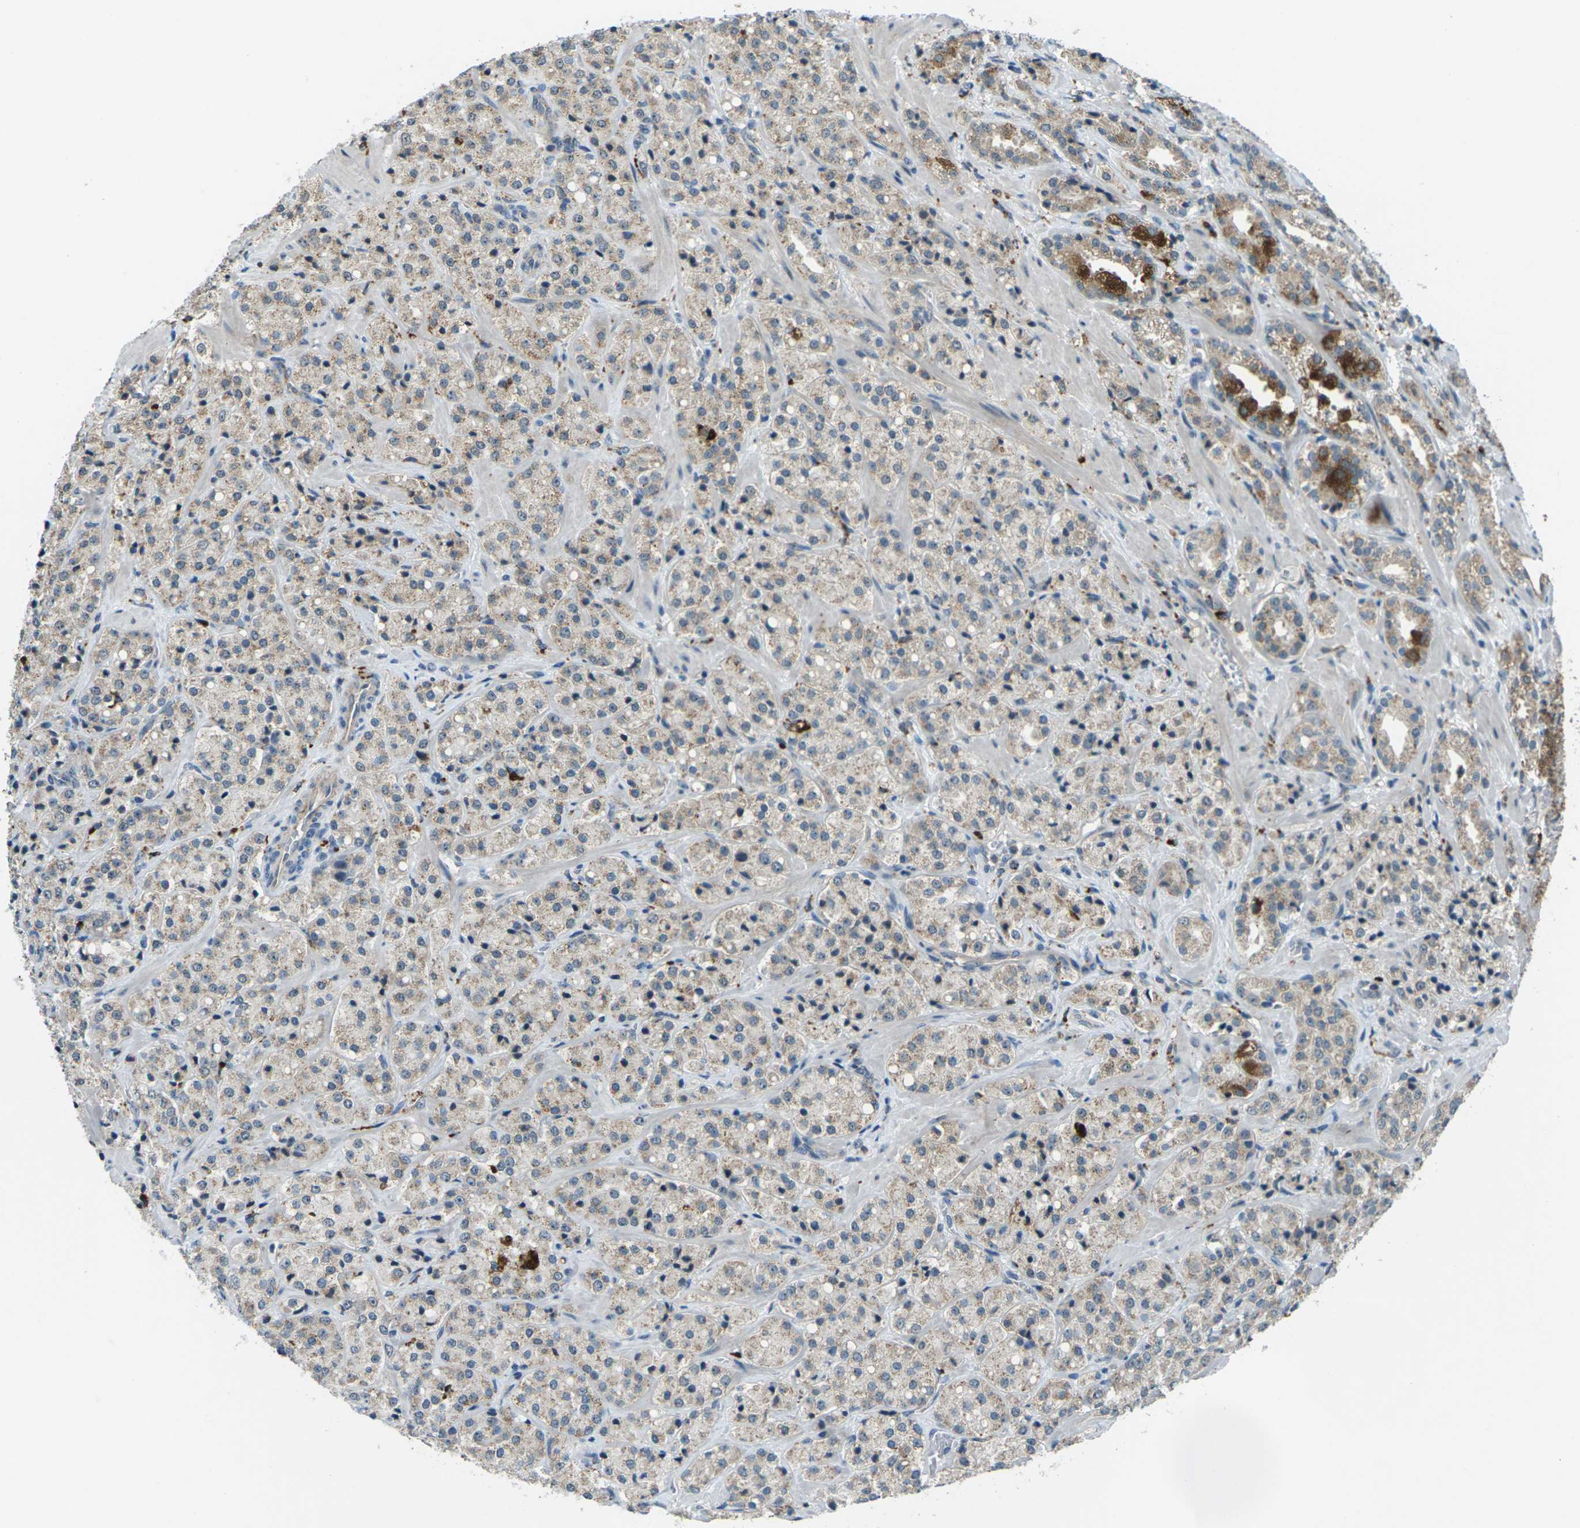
{"staining": {"intensity": "weak", "quantity": ">75%", "location": "cytoplasmic/membranous"}, "tissue": "prostate cancer", "cell_type": "Tumor cells", "image_type": "cancer", "snomed": [{"axis": "morphology", "description": "Adenocarcinoma, High grade"}, {"axis": "topography", "description": "Prostate"}], "caption": "Human prostate cancer (high-grade adenocarcinoma) stained with a brown dye shows weak cytoplasmic/membranous positive positivity in about >75% of tumor cells.", "gene": "SLC31A2", "patient": {"sex": "male", "age": 64}}